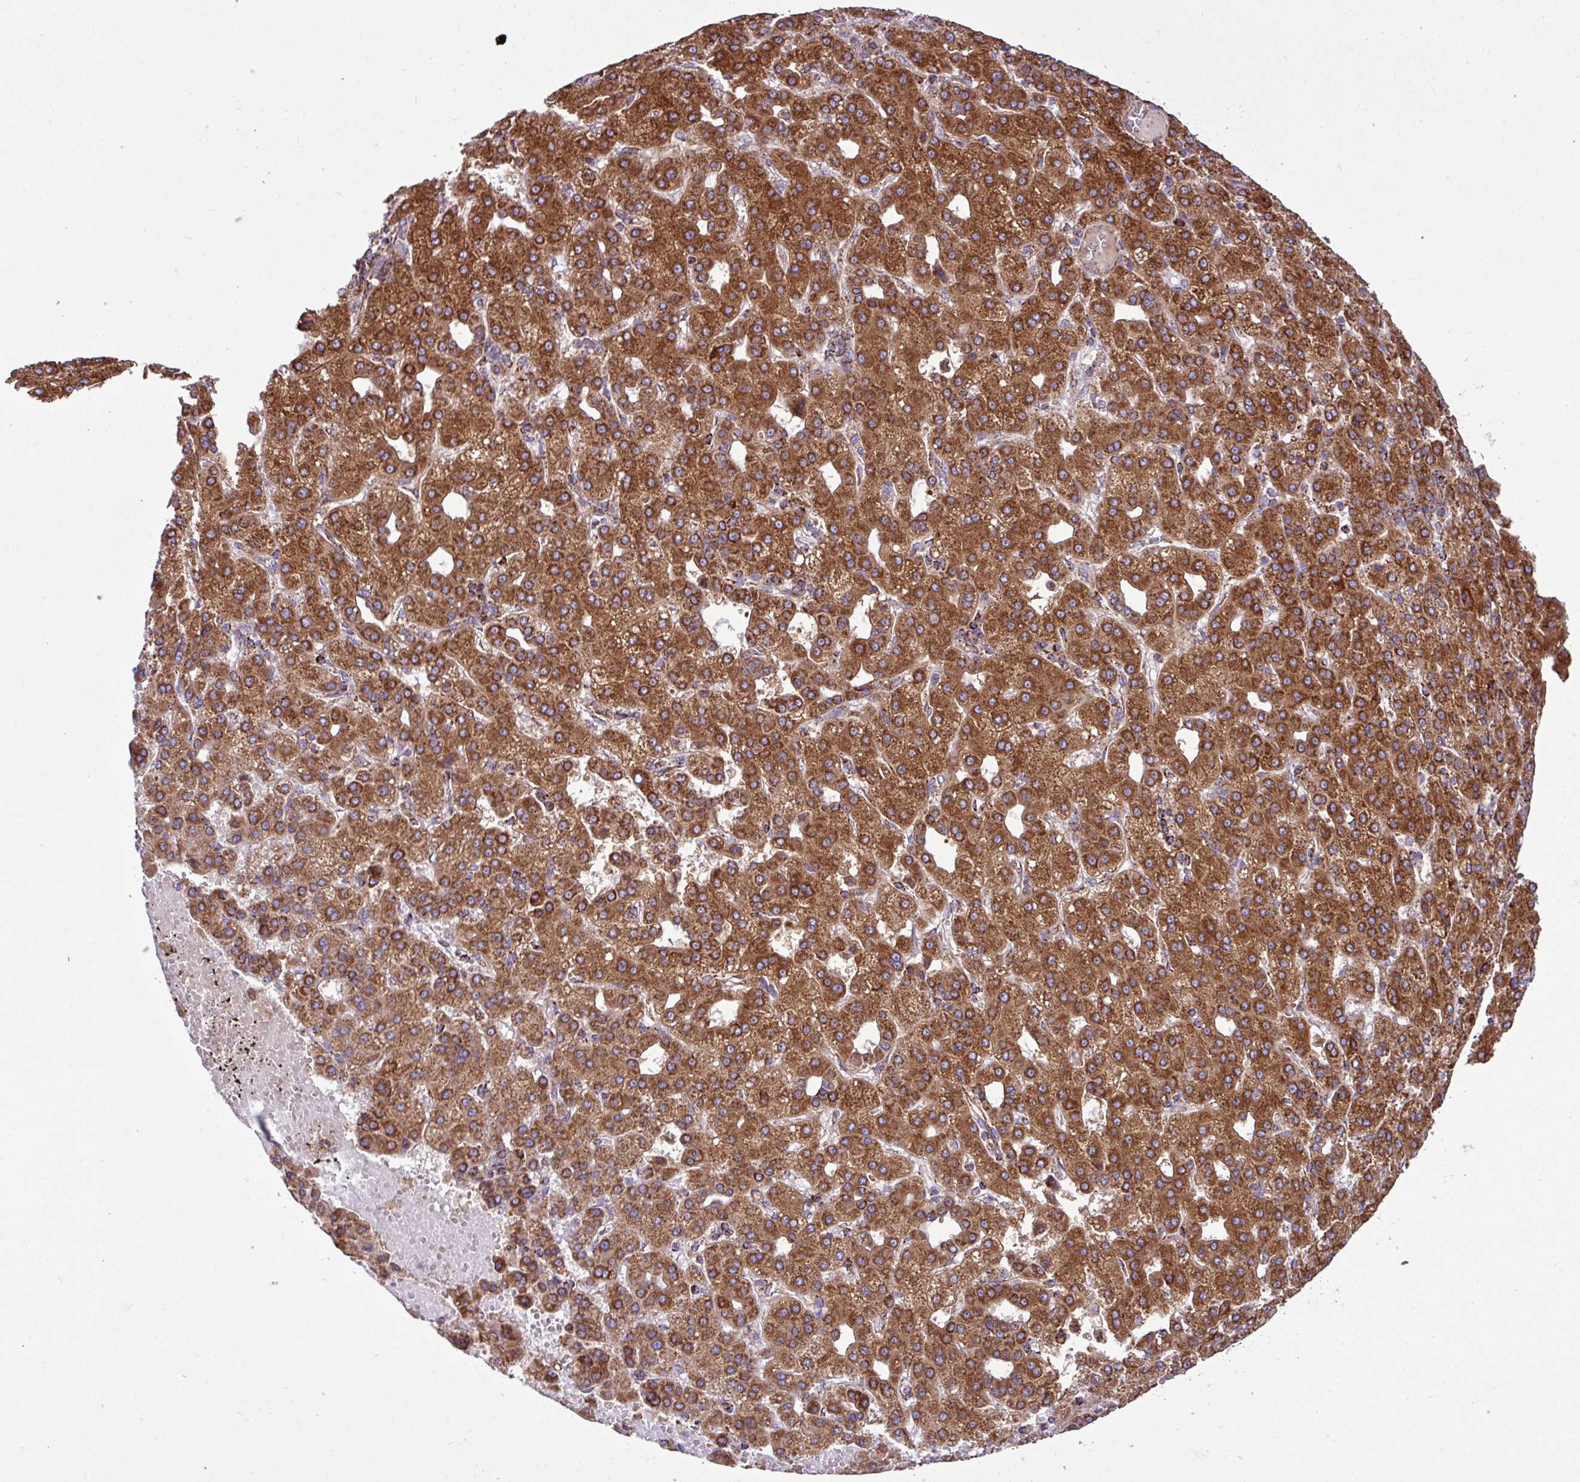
{"staining": {"intensity": "strong", "quantity": ">75%", "location": "cytoplasmic/membranous"}, "tissue": "liver cancer", "cell_type": "Tumor cells", "image_type": "cancer", "snomed": [{"axis": "morphology", "description": "Carcinoma, Hepatocellular, NOS"}, {"axis": "topography", "description": "Liver"}], "caption": "Liver cancer (hepatocellular carcinoma) stained for a protein (brown) reveals strong cytoplasmic/membranous positive staining in approximately >75% of tumor cells.", "gene": "ZNF569", "patient": {"sex": "male", "age": 65}}